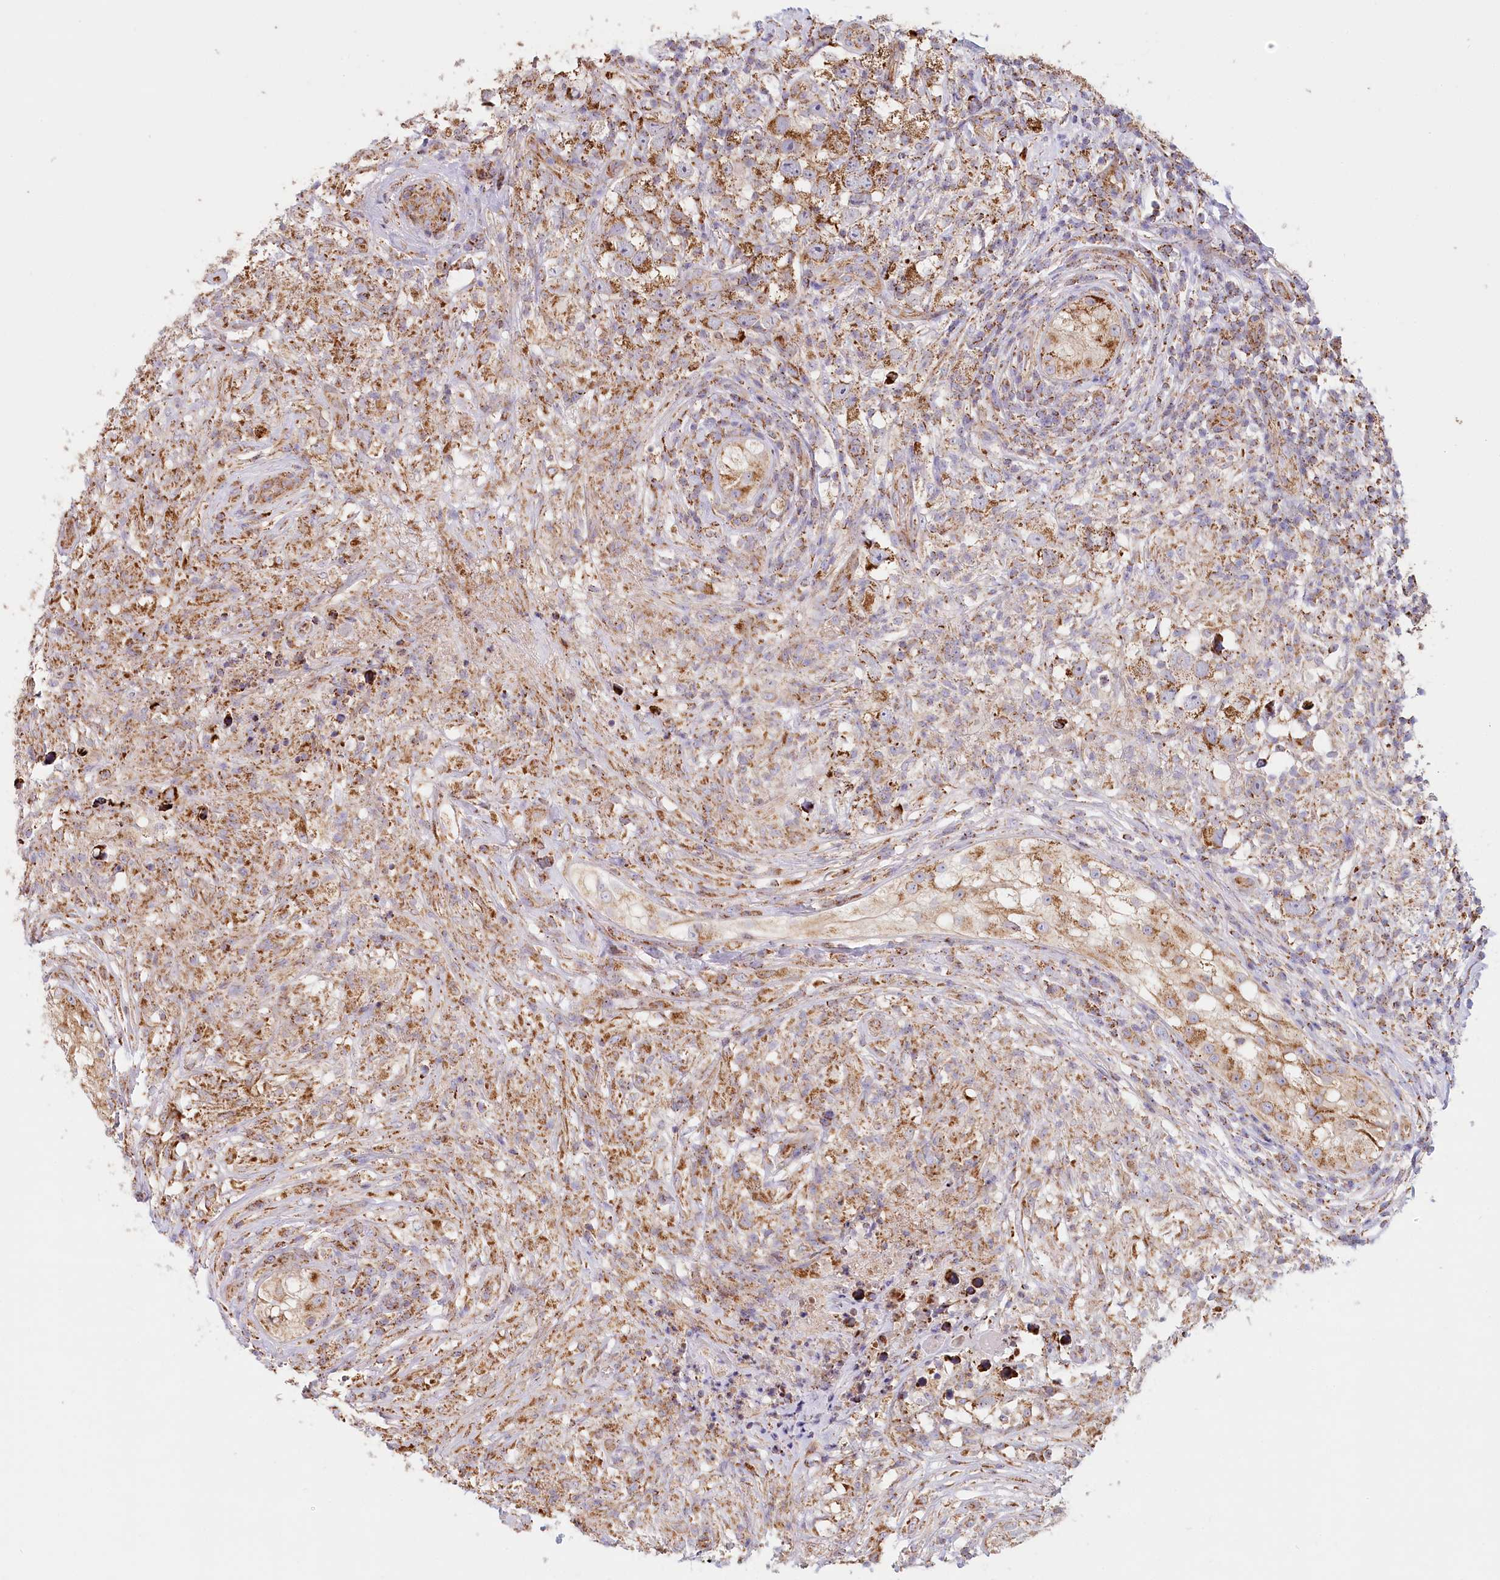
{"staining": {"intensity": "moderate", "quantity": ">75%", "location": "cytoplasmic/membranous"}, "tissue": "testis cancer", "cell_type": "Tumor cells", "image_type": "cancer", "snomed": [{"axis": "morphology", "description": "Seminoma, NOS"}, {"axis": "topography", "description": "Testis"}], "caption": "Human testis cancer (seminoma) stained with a brown dye exhibits moderate cytoplasmic/membranous positive expression in approximately >75% of tumor cells.", "gene": "UMPS", "patient": {"sex": "male", "age": 49}}